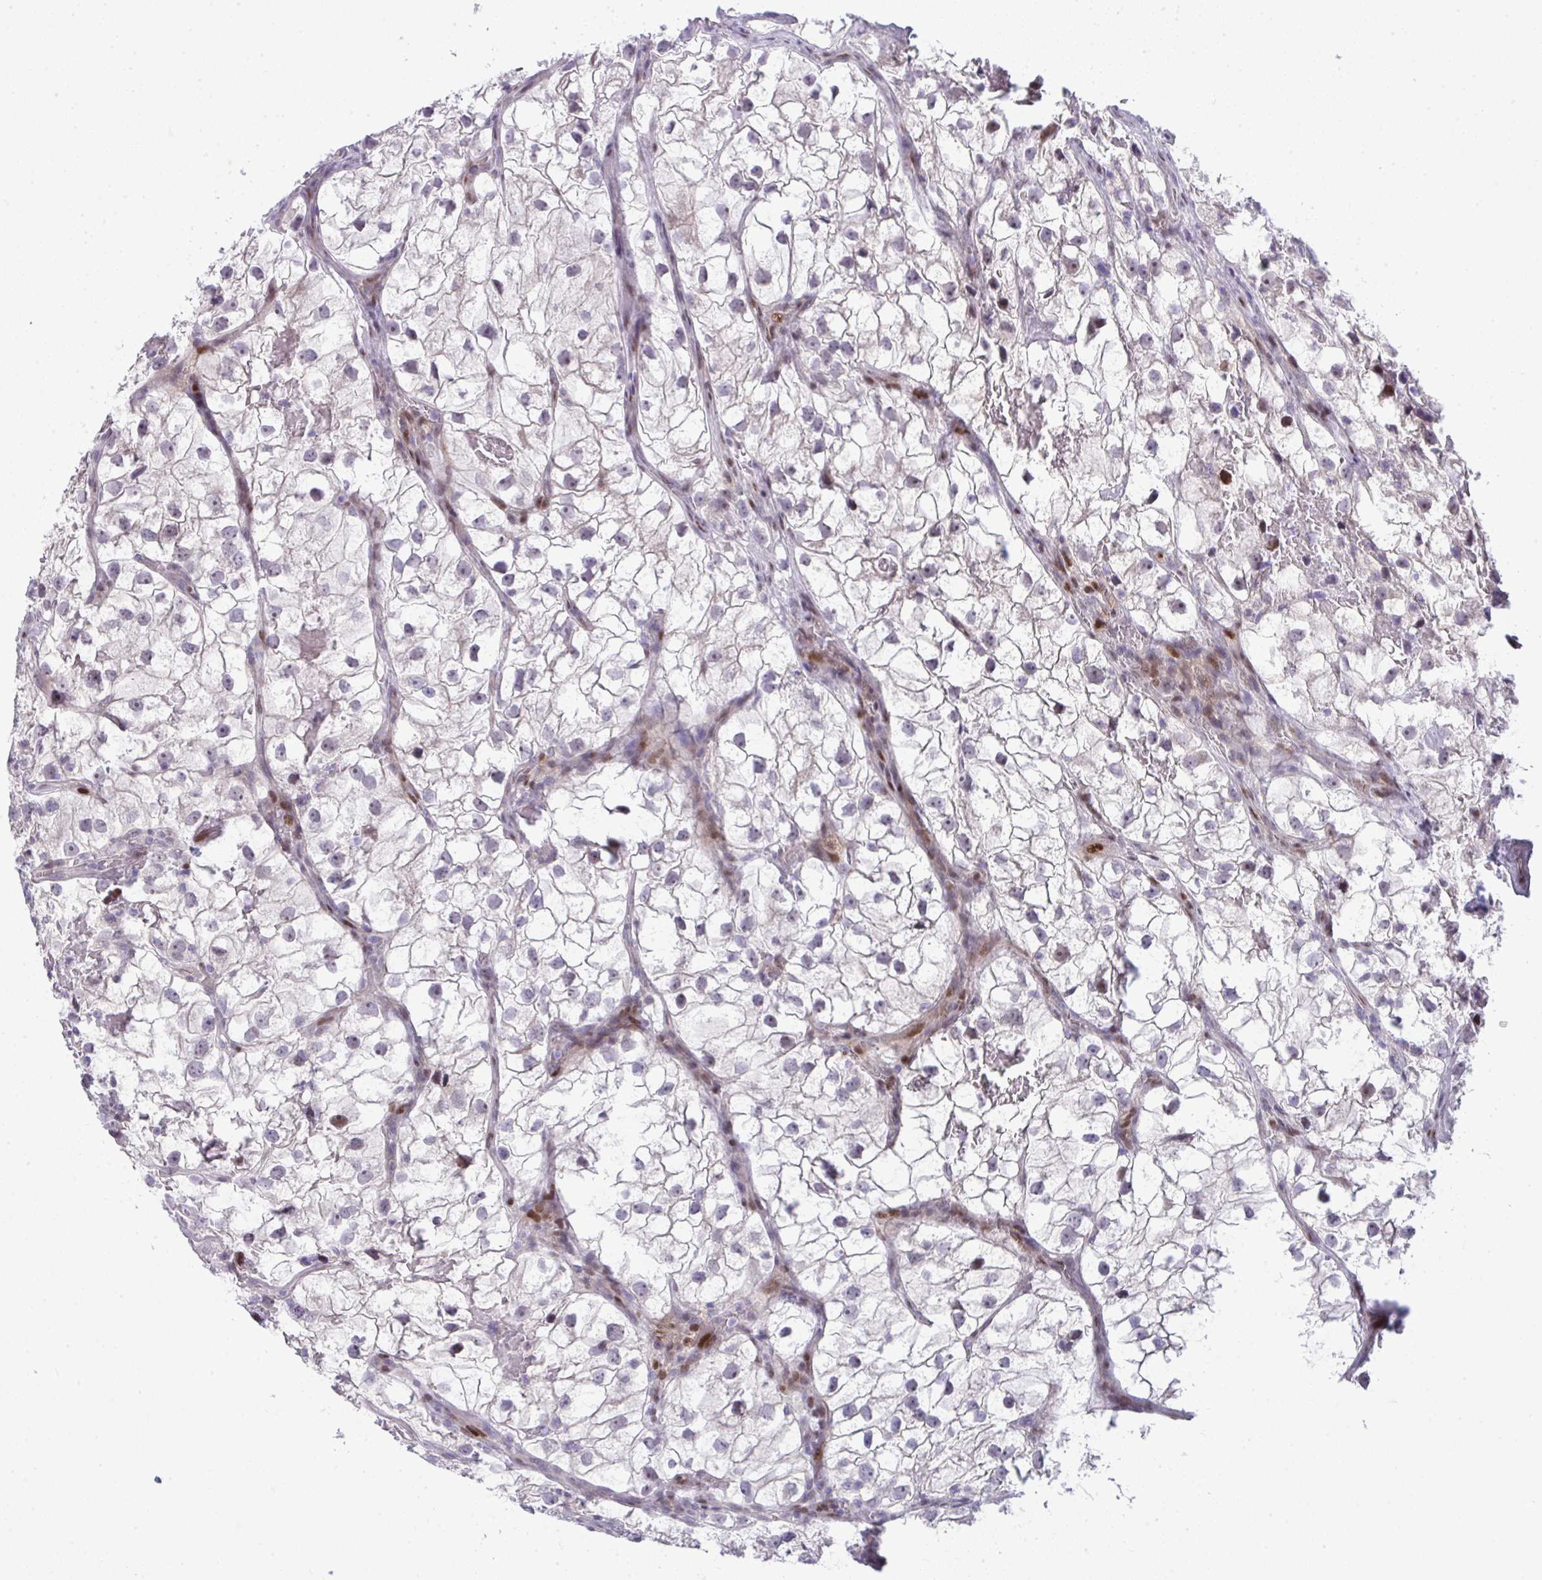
{"staining": {"intensity": "moderate", "quantity": "<25%", "location": "nuclear"}, "tissue": "renal cancer", "cell_type": "Tumor cells", "image_type": "cancer", "snomed": [{"axis": "morphology", "description": "Adenocarcinoma, NOS"}, {"axis": "topography", "description": "Kidney"}], "caption": "A micrograph of human adenocarcinoma (renal) stained for a protein reveals moderate nuclear brown staining in tumor cells.", "gene": "GALNT16", "patient": {"sex": "male", "age": 59}}